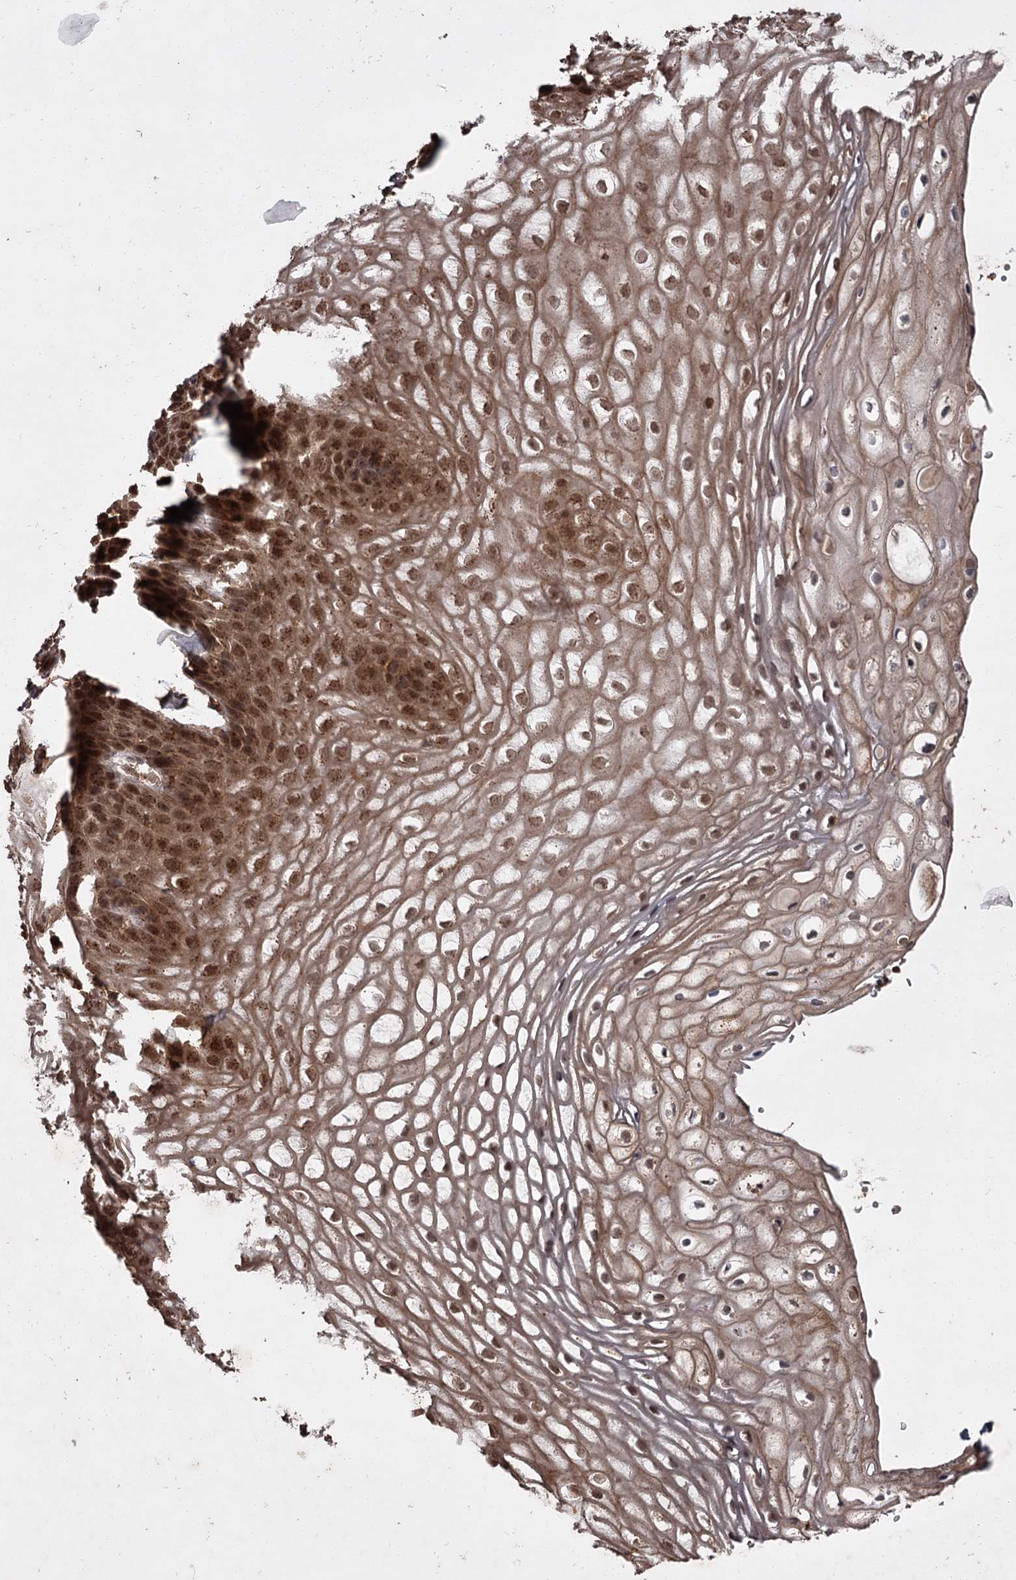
{"staining": {"intensity": "moderate", "quantity": ">75%", "location": "cytoplasmic/membranous,nuclear"}, "tissue": "vagina", "cell_type": "Squamous epithelial cells", "image_type": "normal", "snomed": [{"axis": "morphology", "description": "Normal tissue, NOS"}, {"axis": "topography", "description": "Vagina"}], "caption": "This histopathology image shows unremarkable vagina stained with IHC to label a protein in brown. The cytoplasmic/membranous,nuclear of squamous epithelial cells show moderate positivity for the protein. Nuclei are counter-stained blue.", "gene": "TBC1D23", "patient": {"sex": "female", "age": 60}}